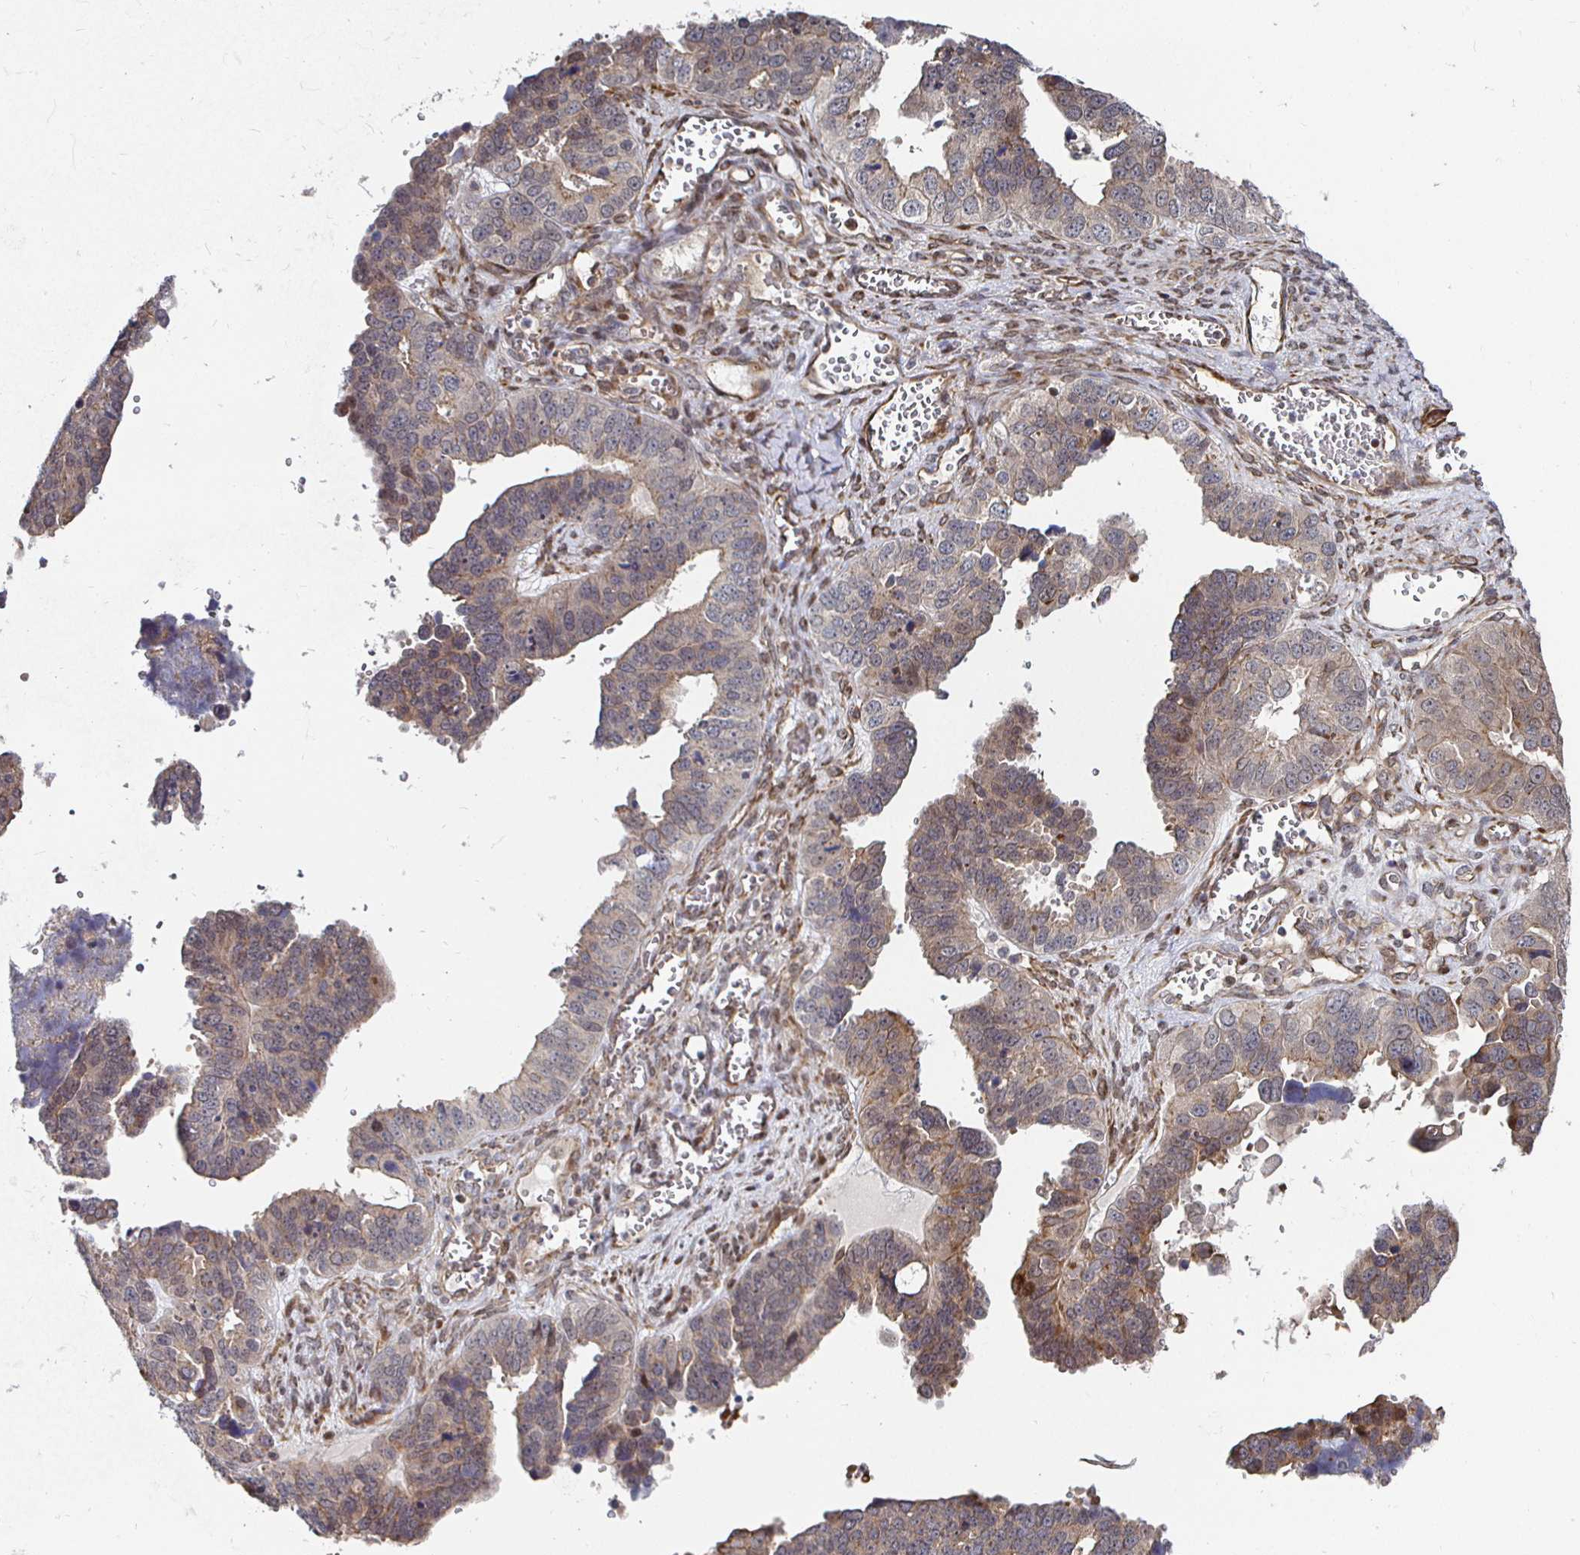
{"staining": {"intensity": "weak", "quantity": "25%-75%", "location": "cytoplasmic/membranous"}, "tissue": "ovarian cancer", "cell_type": "Tumor cells", "image_type": "cancer", "snomed": [{"axis": "morphology", "description": "Cystadenocarcinoma, serous, NOS"}, {"axis": "topography", "description": "Ovary"}], "caption": "A histopathology image of human serous cystadenocarcinoma (ovarian) stained for a protein demonstrates weak cytoplasmic/membranous brown staining in tumor cells.", "gene": "TBKBP1", "patient": {"sex": "female", "age": 76}}